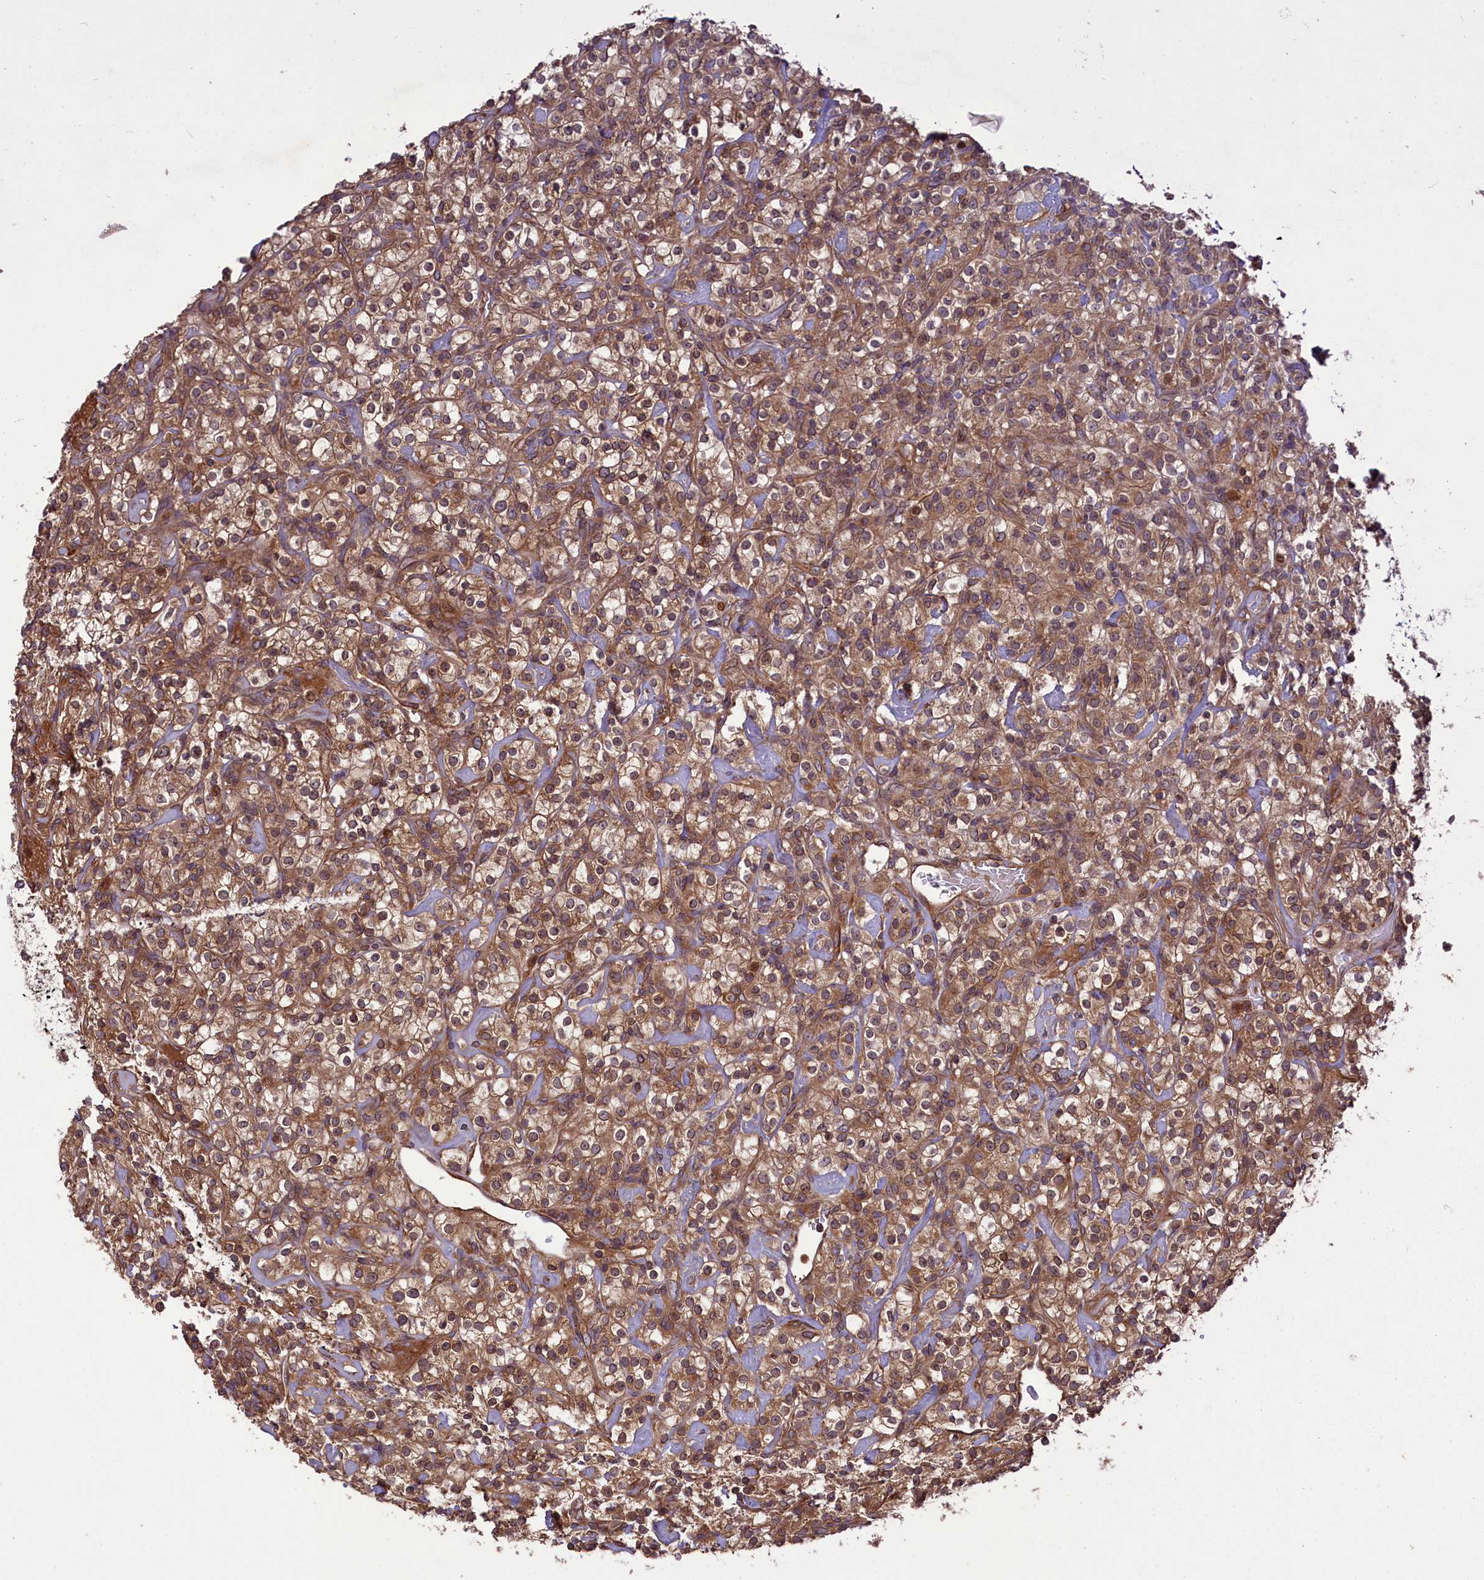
{"staining": {"intensity": "moderate", "quantity": ">75%", "location": "cytoplasmic/membranous"}, "tissue": "renal cancer", "cell_type": "Tumor cells", "image_type": "cancer", "snomed": [{"axis": "morphology", "description": "Adenocarcinoma, NOS"}, {"axis": "topography", "description": "Kidney"}], "caption": "Approximately >75% of tumor cells in renal adenocarcinoma reveal moderate cytoplasmic/membranous protein positivity as visualized by brown immunohistochemical staining.", "gene": "CCDC125", "patient": {"sex": "male", "age": 77}}